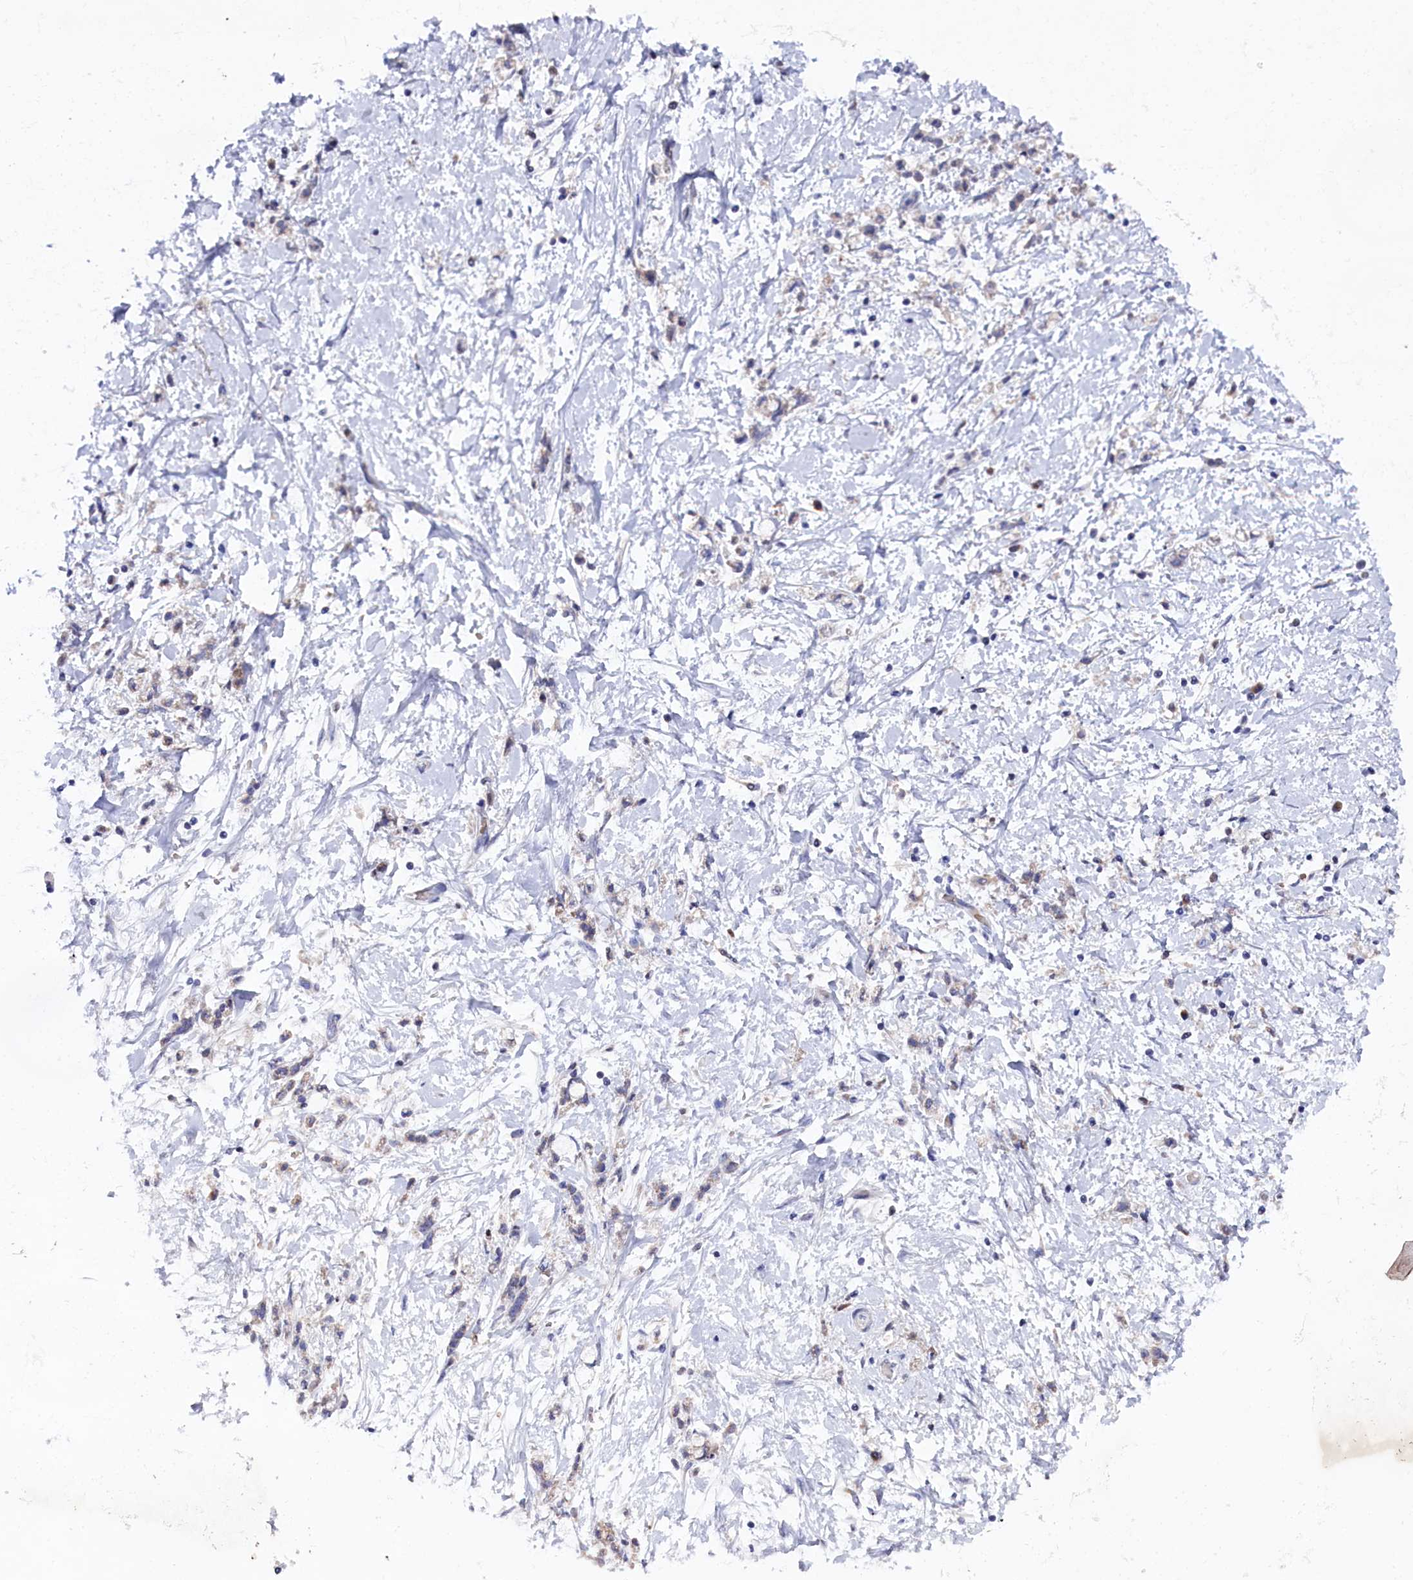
{"staining": {"intensity": "negative", "quantity": "none", "location": "none"}, "tissue": "stomach cancer", "cell_type": "Tumor cells", "image_type": "cancer", "snomed": [{"axis": "morphology", "description": "Adenocarcinoma, NOS"}, {"axis": "topography", "description": "Stomach"}], "caption": "The histopathology image exhibits no significant staining in tumor cells of stomach cancer.", "gene": "GPR108", "patient": {"sex": "female", "age": 60}}